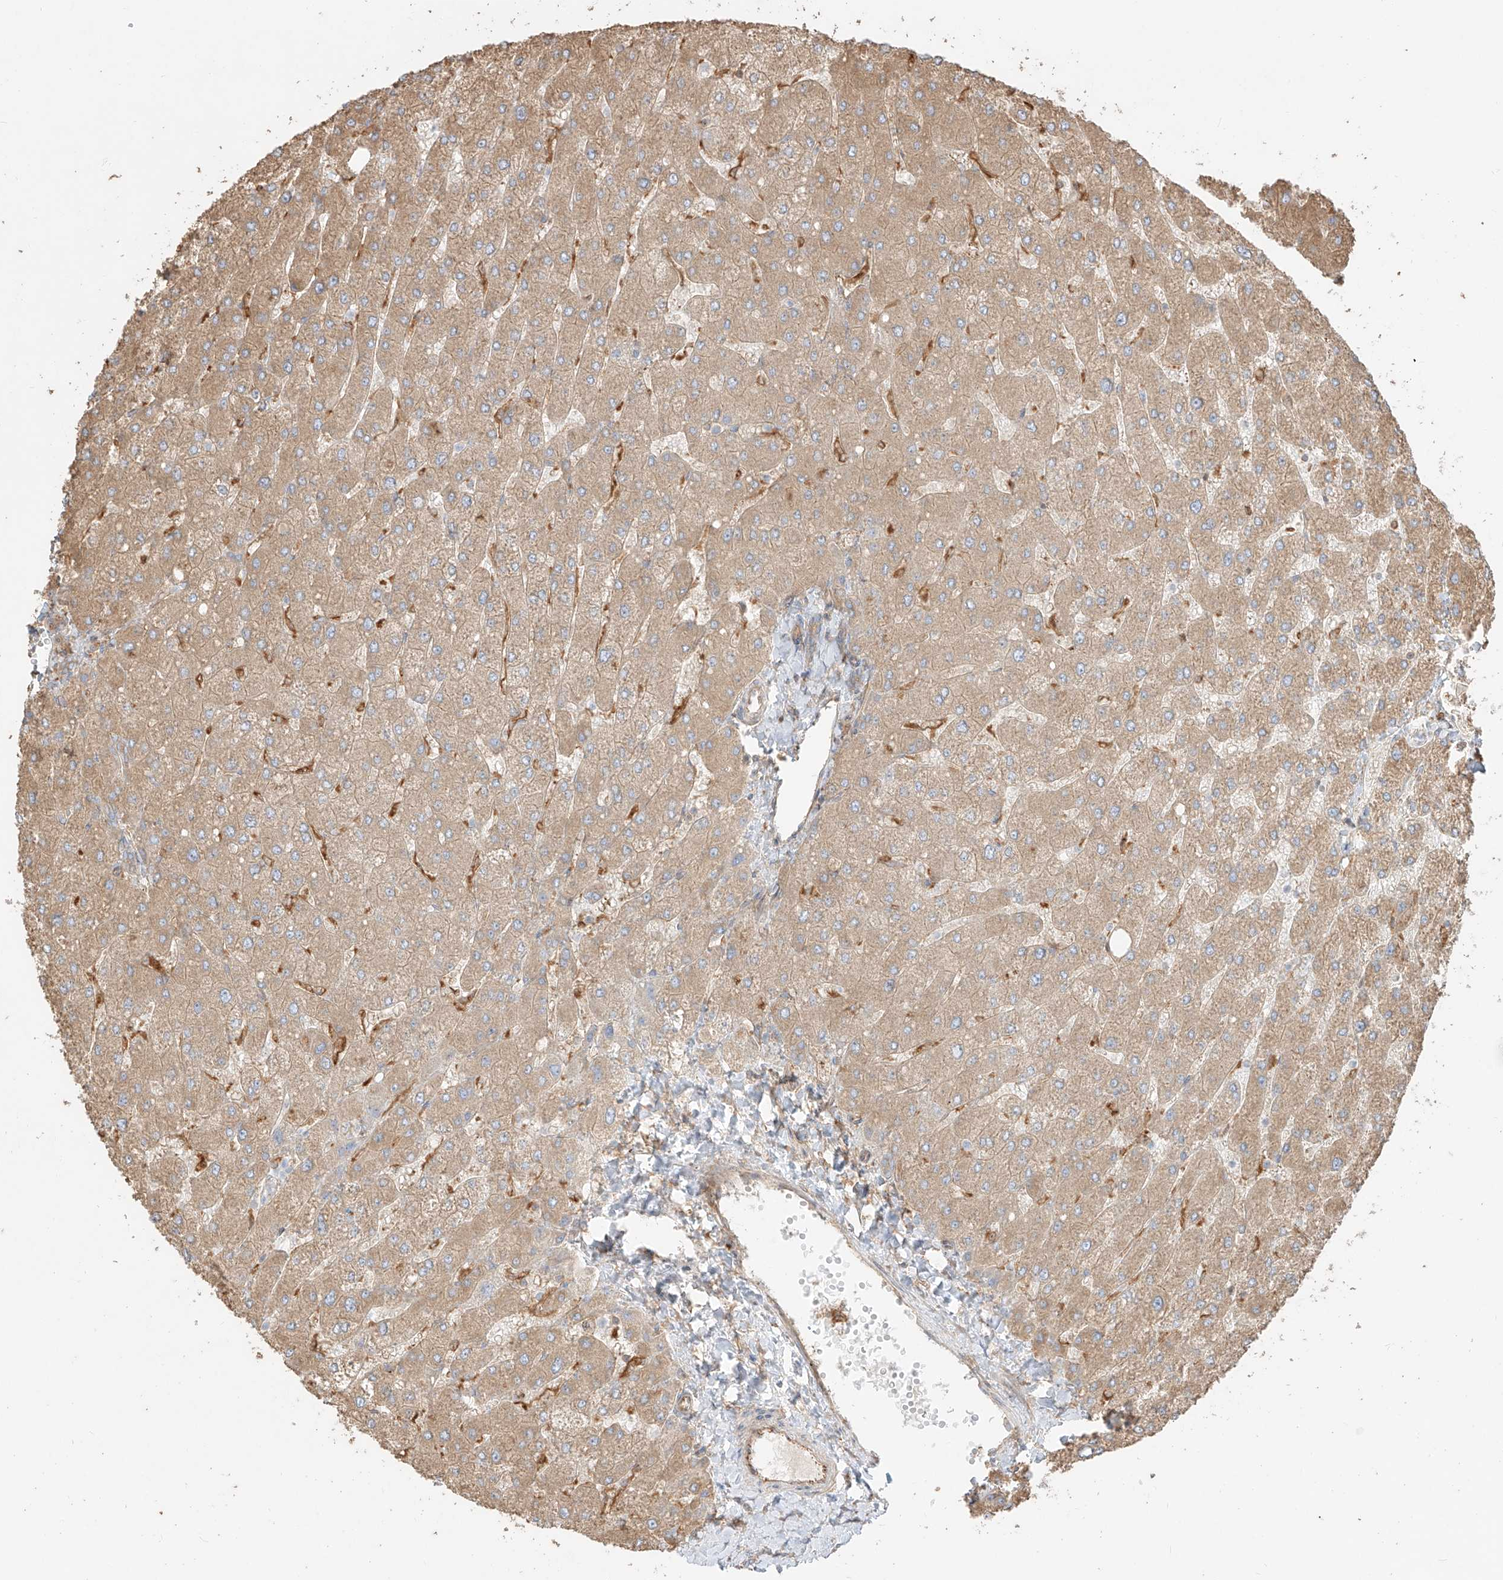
{"staining": {"intensity": "weak", "quantity": "25%-75%", "location": "cytoplasmic/membranous"}, "tissue": "liver", "cell_type": "Cholangiocytes", "image_type": "normal", "snomed": [{"axis": "morphology", "description": "Normal tissue, NOS"}, {"axis": "topography", "description": "Liver"}], "caption": "An image of liver stained for a protein exhibits weak cytoplasmic/membranous brown staining in cholangiocytes. The staining was performed using DAB to visualize the protein expression in brown, while the nuclei were stained in blue with hematoxylin (Magnification: 20x).", "gene": "SNX9", "patient": {"sex": "male", "age": 55}}